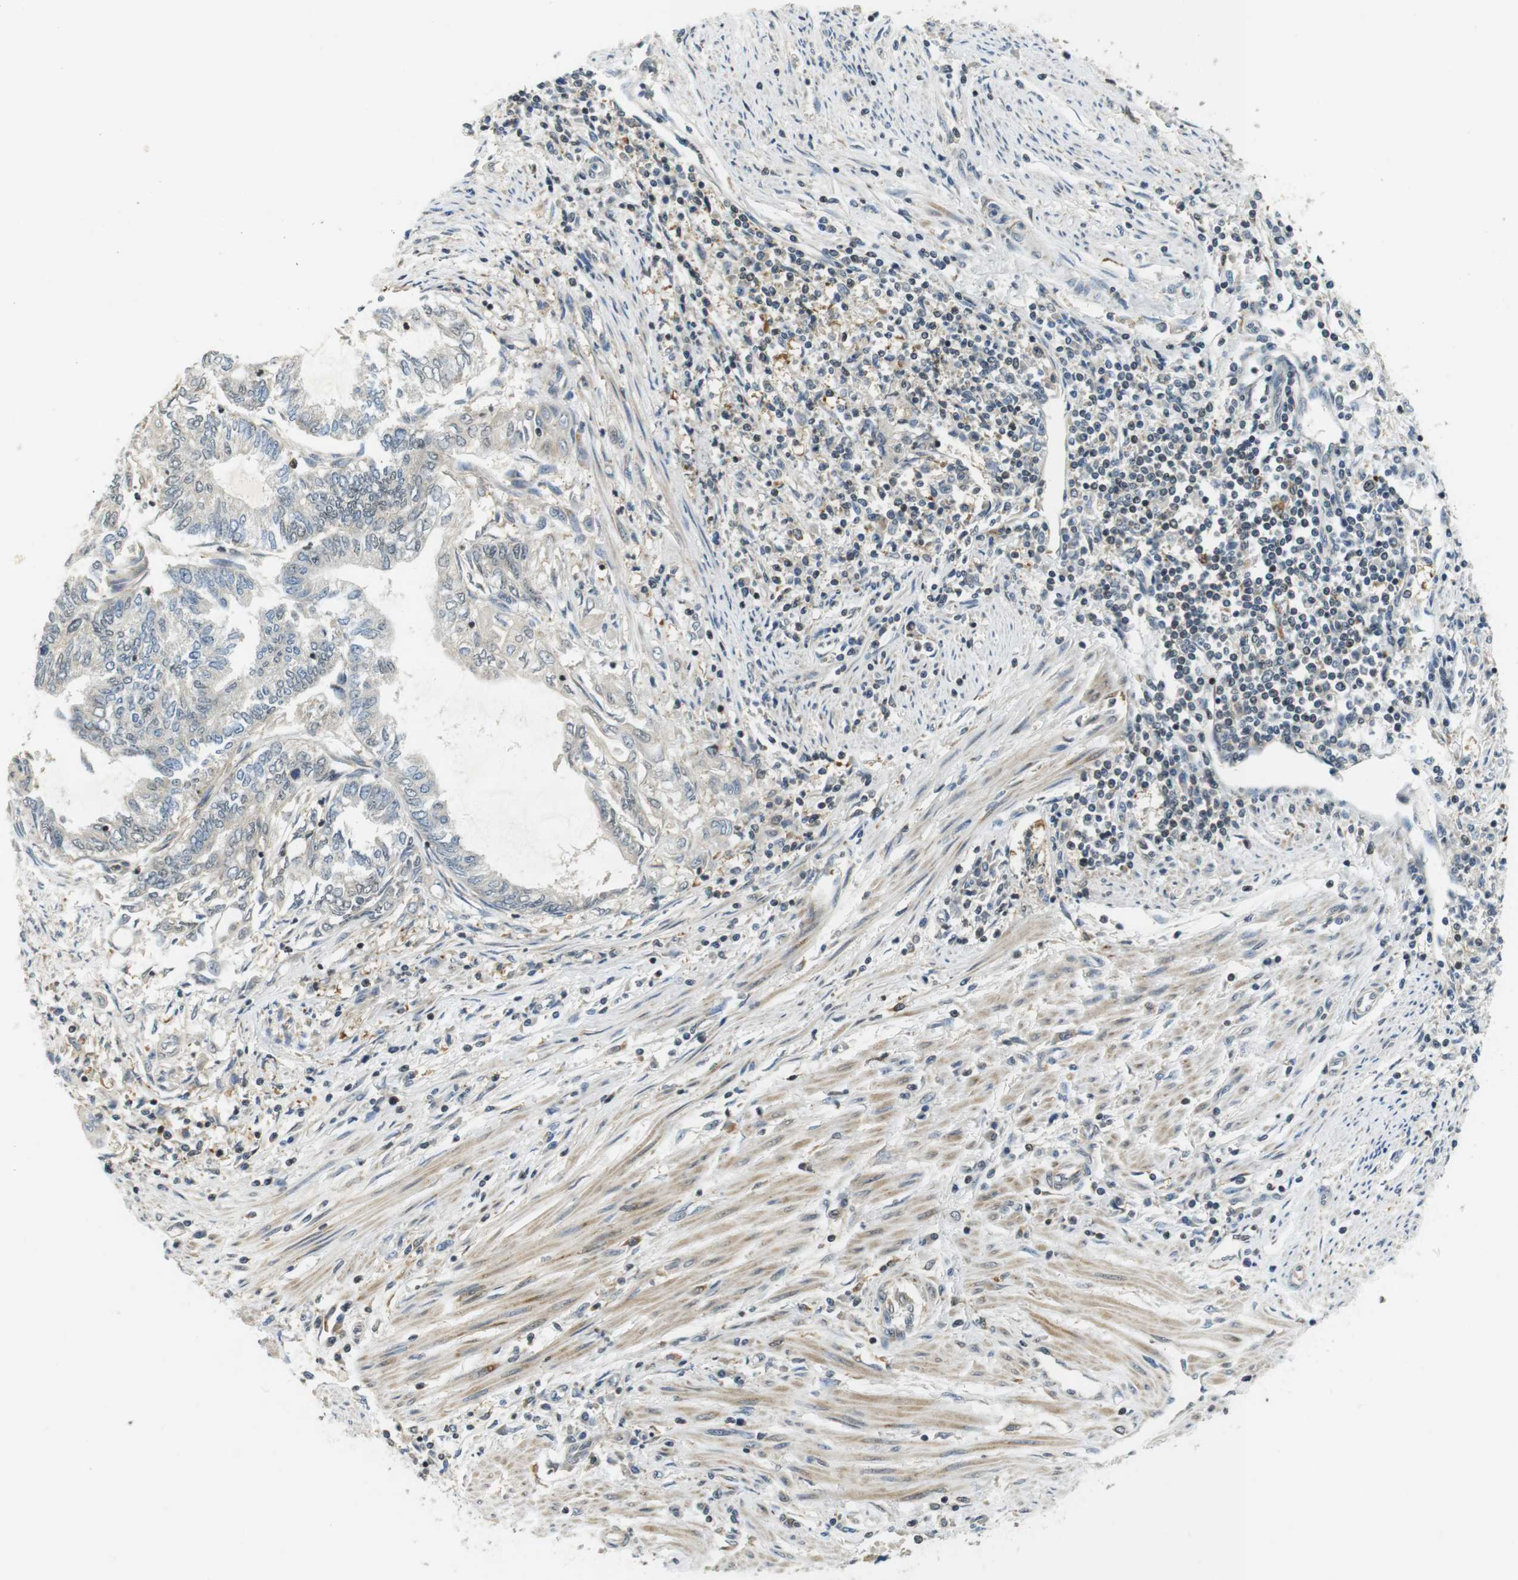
{"staining": {"intensity": "negative", "quantity": "none", "location": "none"}, "tissue": "endometrial cancer", "cell_type": "Tumor cells", "image_type": "cancer", "snomed": [{"axis": "morphology", "description": "Adenocarcinoma, NOS"}, {"axis": "topography", "description": "Uterus"}, {"axis": "topography", "description": "Endometrium"}], "caption": "This is a photomicrograph of immunohistochemistry (IHC) staining of adenocarcinoma (endometrial), which shows no expression in tumor cells.", "gene": "BRD4", "patient": {"sex": "female", "age": 70}}